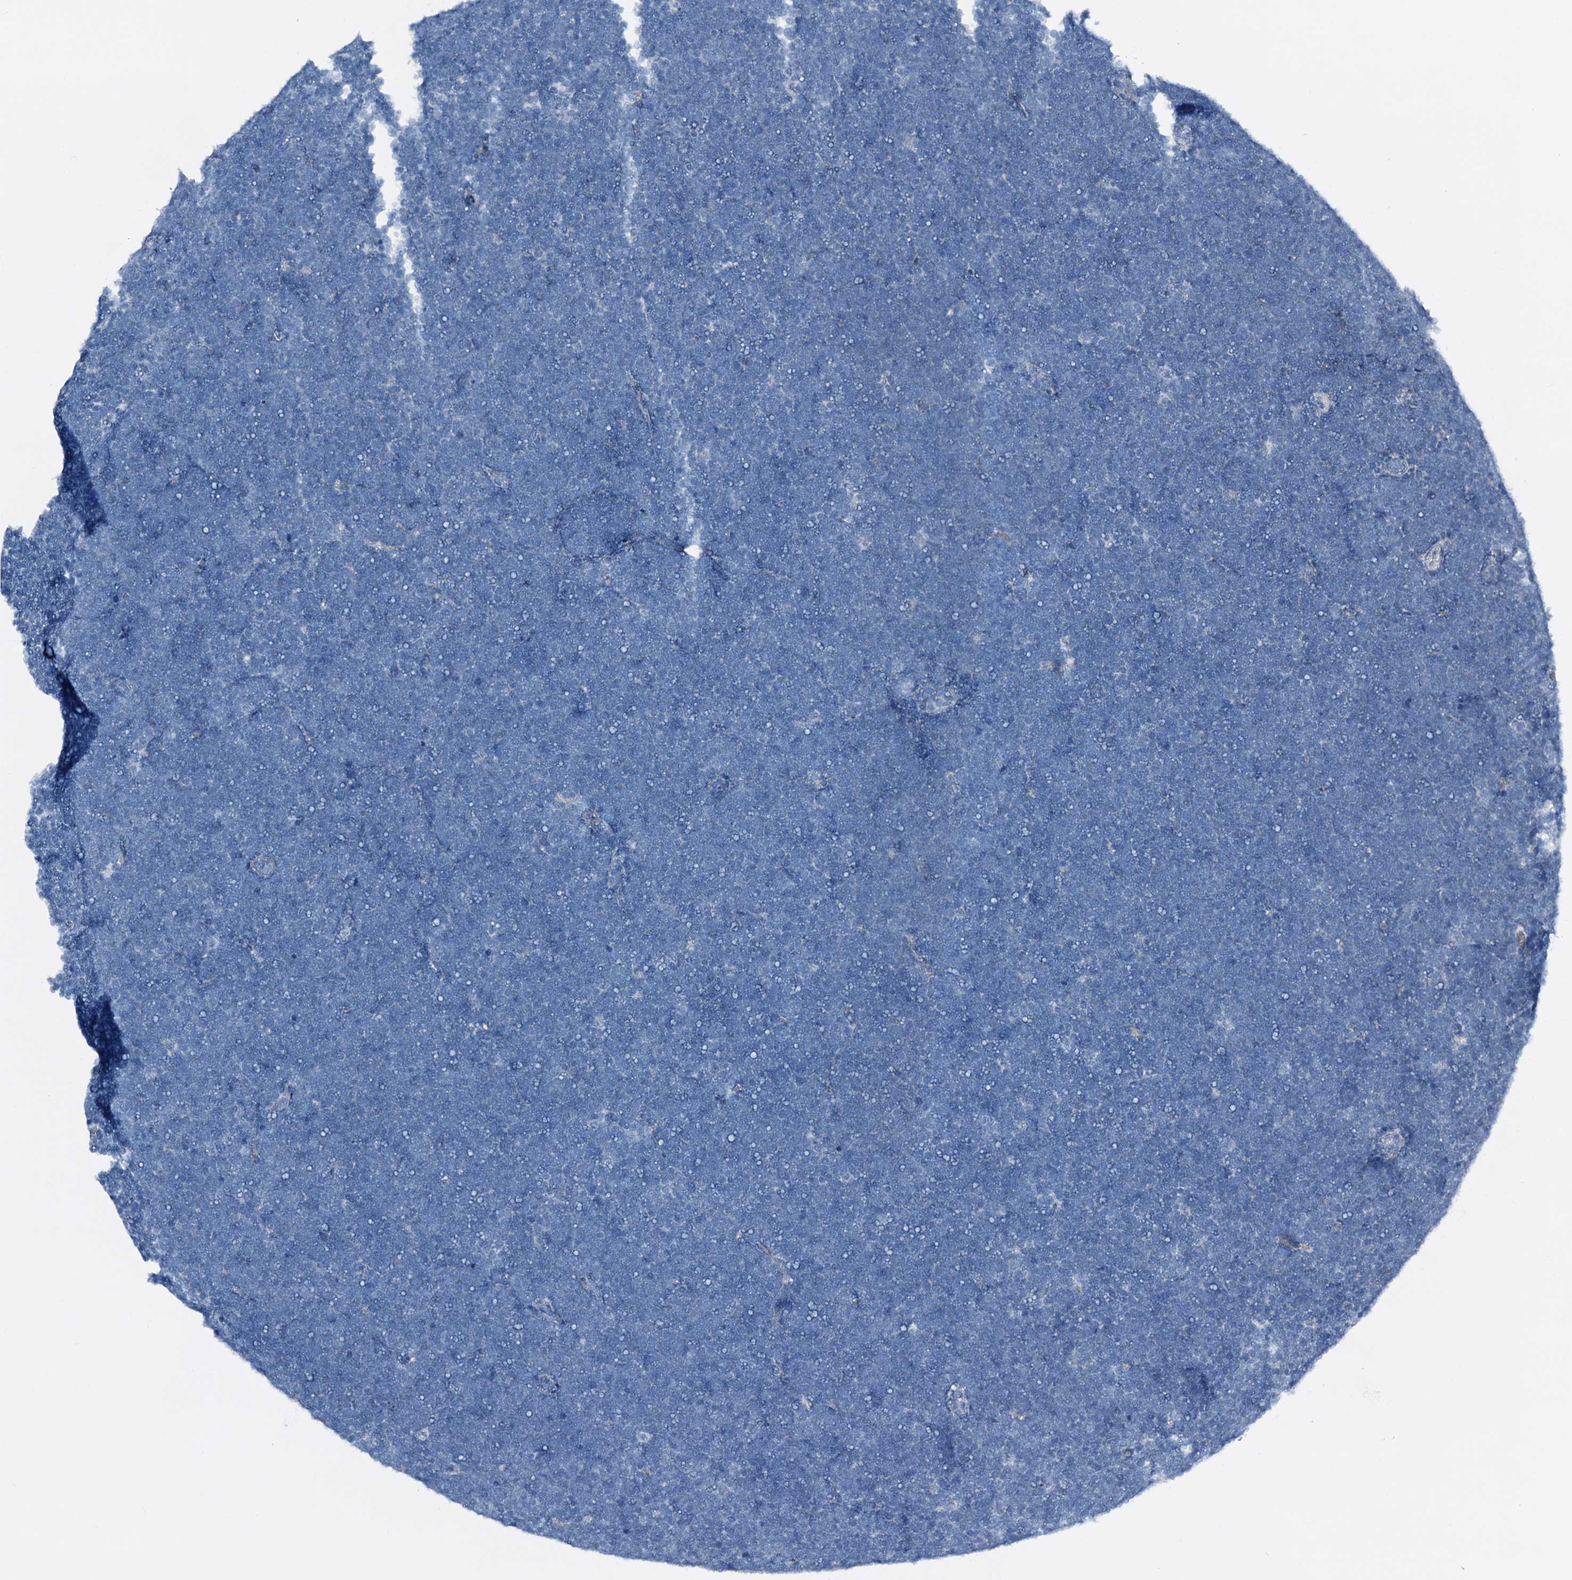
{"staining": {"intensity": "negative", "quantity": "none", "location": "none"}, "tissue": "lymphoma", "cell_type": "Tumor cells", "image_type": "cancer", "snomed": [{"axis": "morphology", "description": "Malignant lymphoma, non-Hodgkin's type, High grade"}, {"axis": "topography", "description": "Lymph node"}], "caption": "Immunohistochemical staining of human lymphoma demonstrates no significant positivity in tumor cells.", "gene": "SLC1A3", "patient": {"sex": "male", "age": 13}}